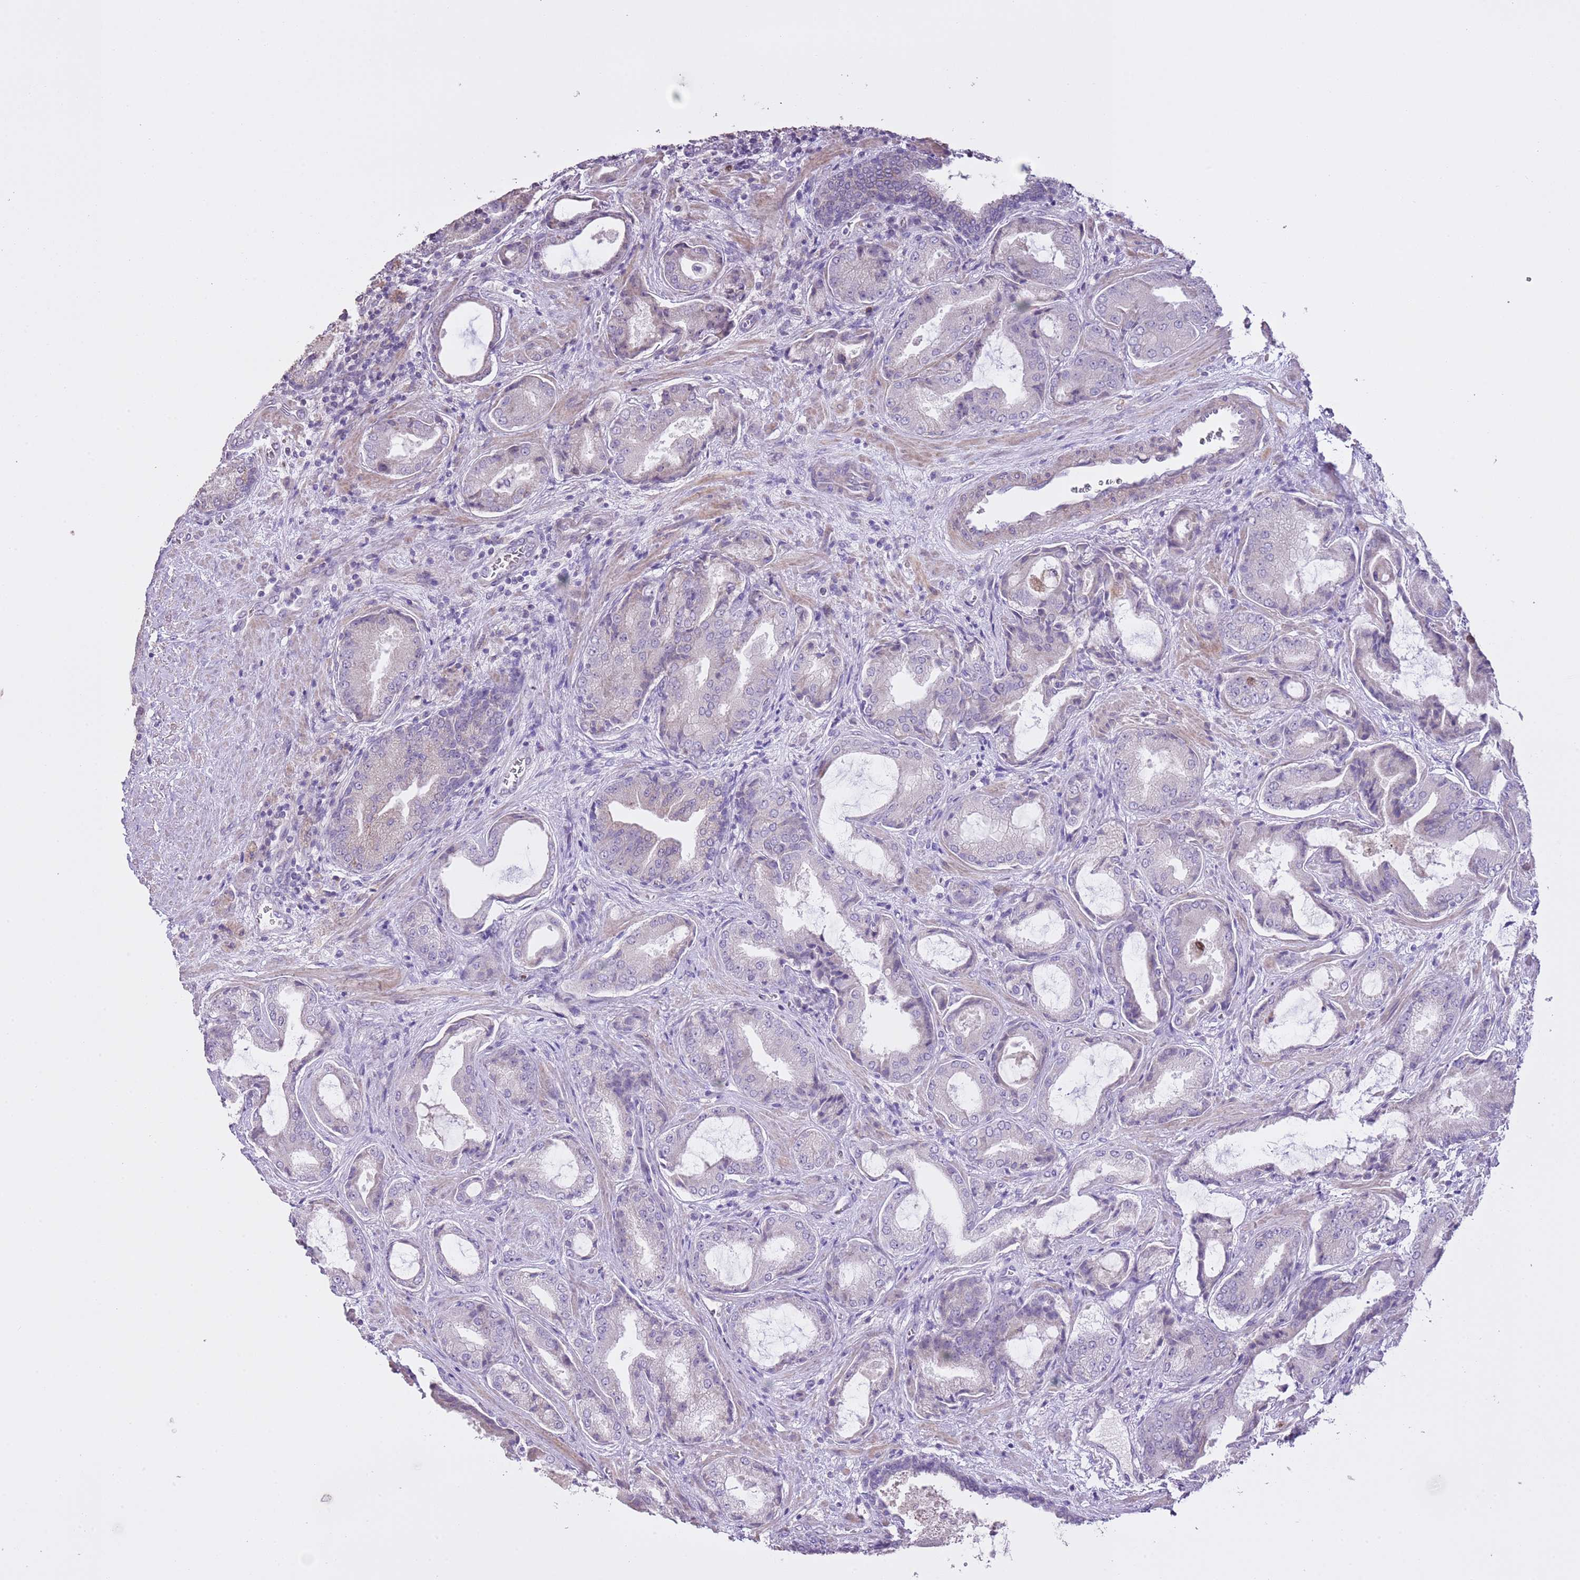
{"staining": {"intensity": "moderate", "quantity": "<25%", "location": "nuclear"}, "tissue": "prostate cancer", "cell_type": "Tumor cells", "image_type": "cancer", "snomed": [{"axis": "morphology", "description": "Adenocarcinoma, High grade"}, {"axis": "topography", "description": "Prostate"}], "caption": "DAB (3,3'-diaminobenzidine) immunohistochemical staining of human prostate cancer demonstrates moderate nuclear protein expression in approximately <25% of tumor cells.", "gene": "GMNN", "patient": {"sex": "male", "age": 68}}